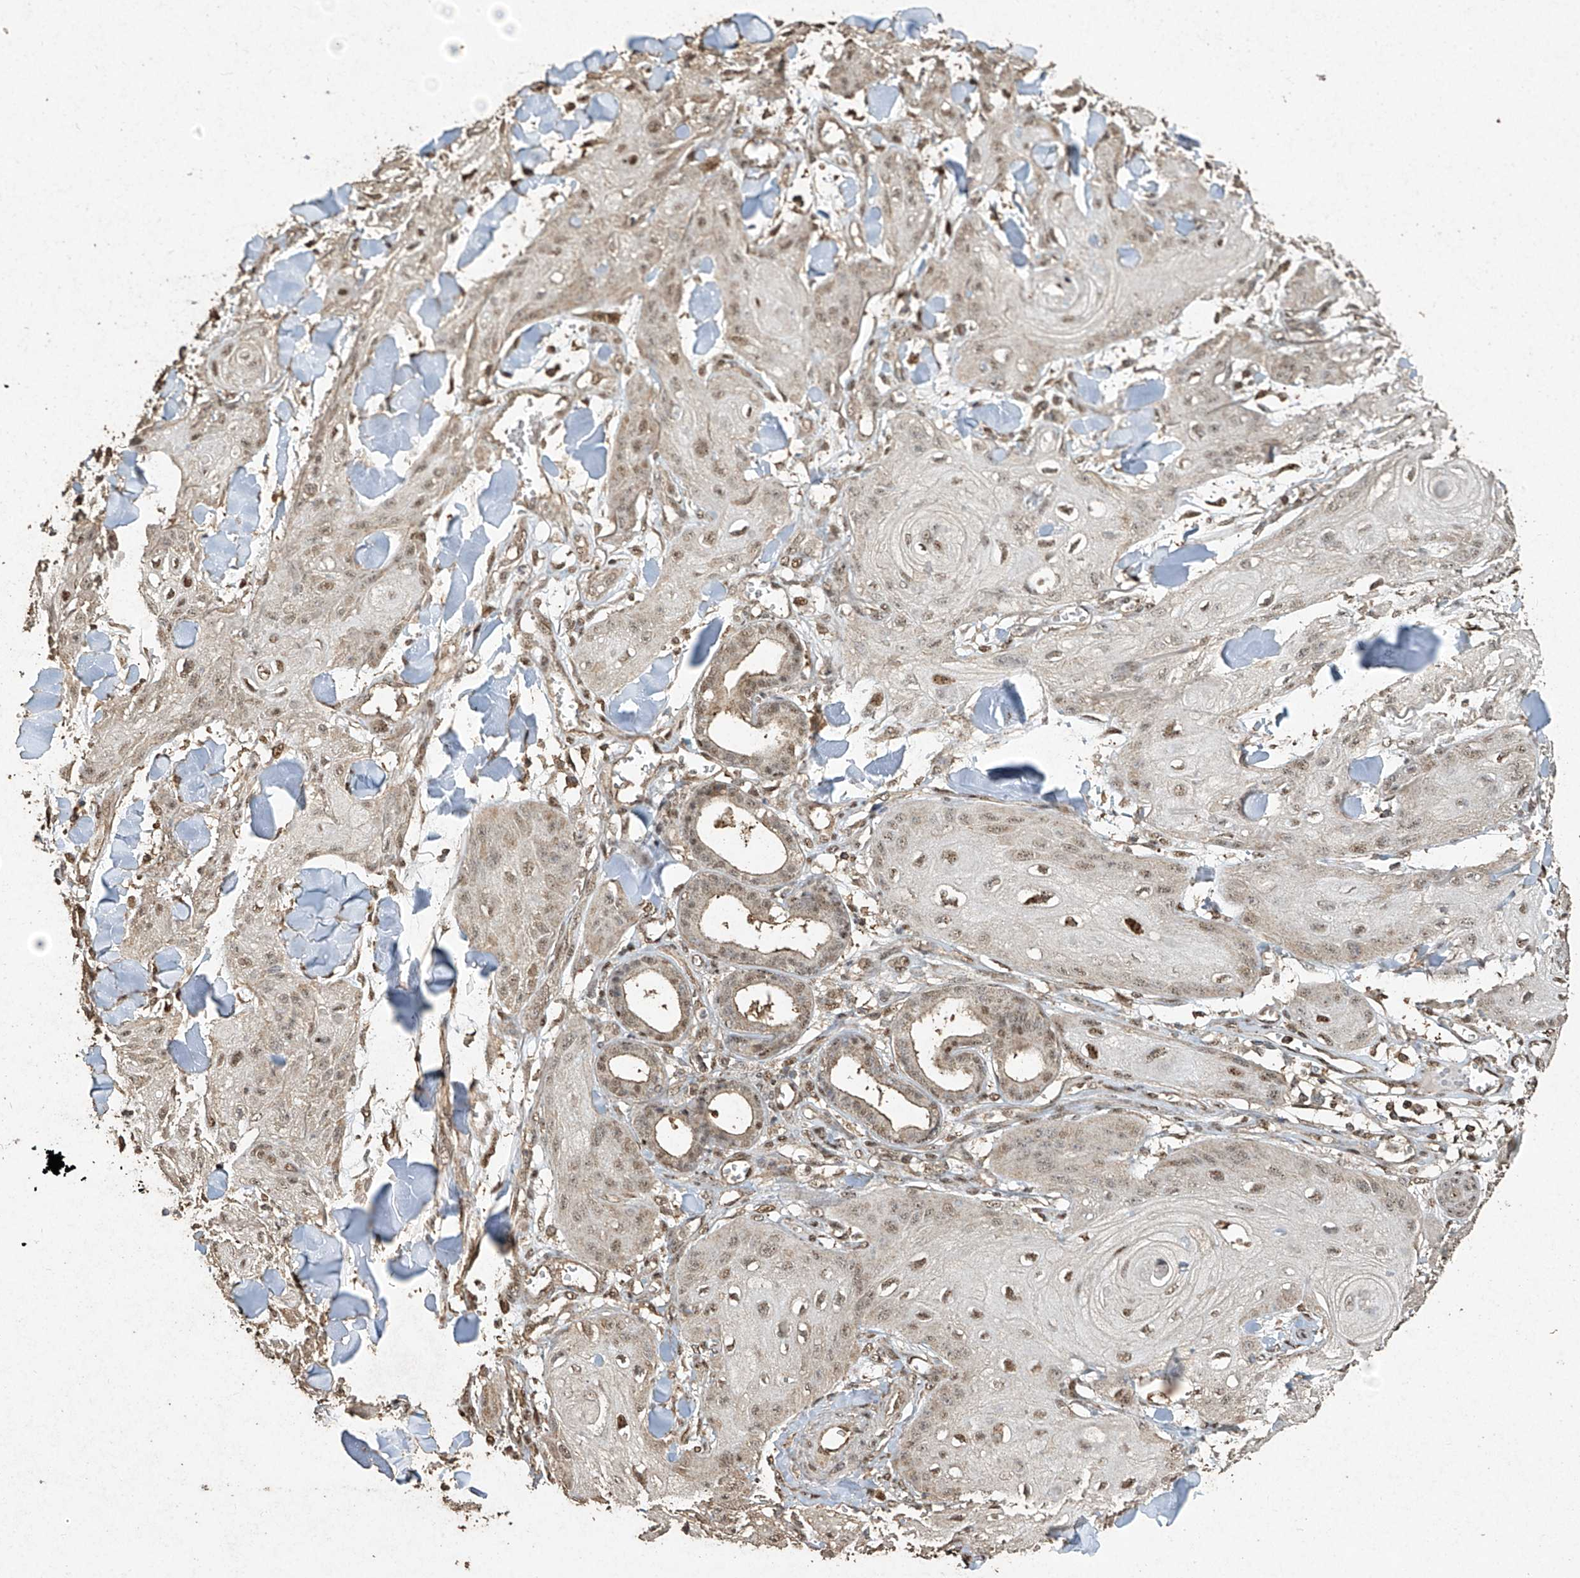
{"staining": {"intensity": "moderate", "quantity": "25%-75%", "location": "nuclear"}, "tissue": "skin cancer", "cell_type": "Tumor cells", "image_type": "cancer", "snomed": [{"axis": "morphology", "description": "Squamous cell carcinoma, NOS"}, {"axis": "topography", "description": "Skin"}], "caption": "Moderate nuclear positivity for a protein is present in about 25%-75% of tumor cells of skin cancer (squamous cell carcinoma) using immunohistochemistry.", "gene": "ERBB3", "patient": {"sex": "male", "age": 74}}